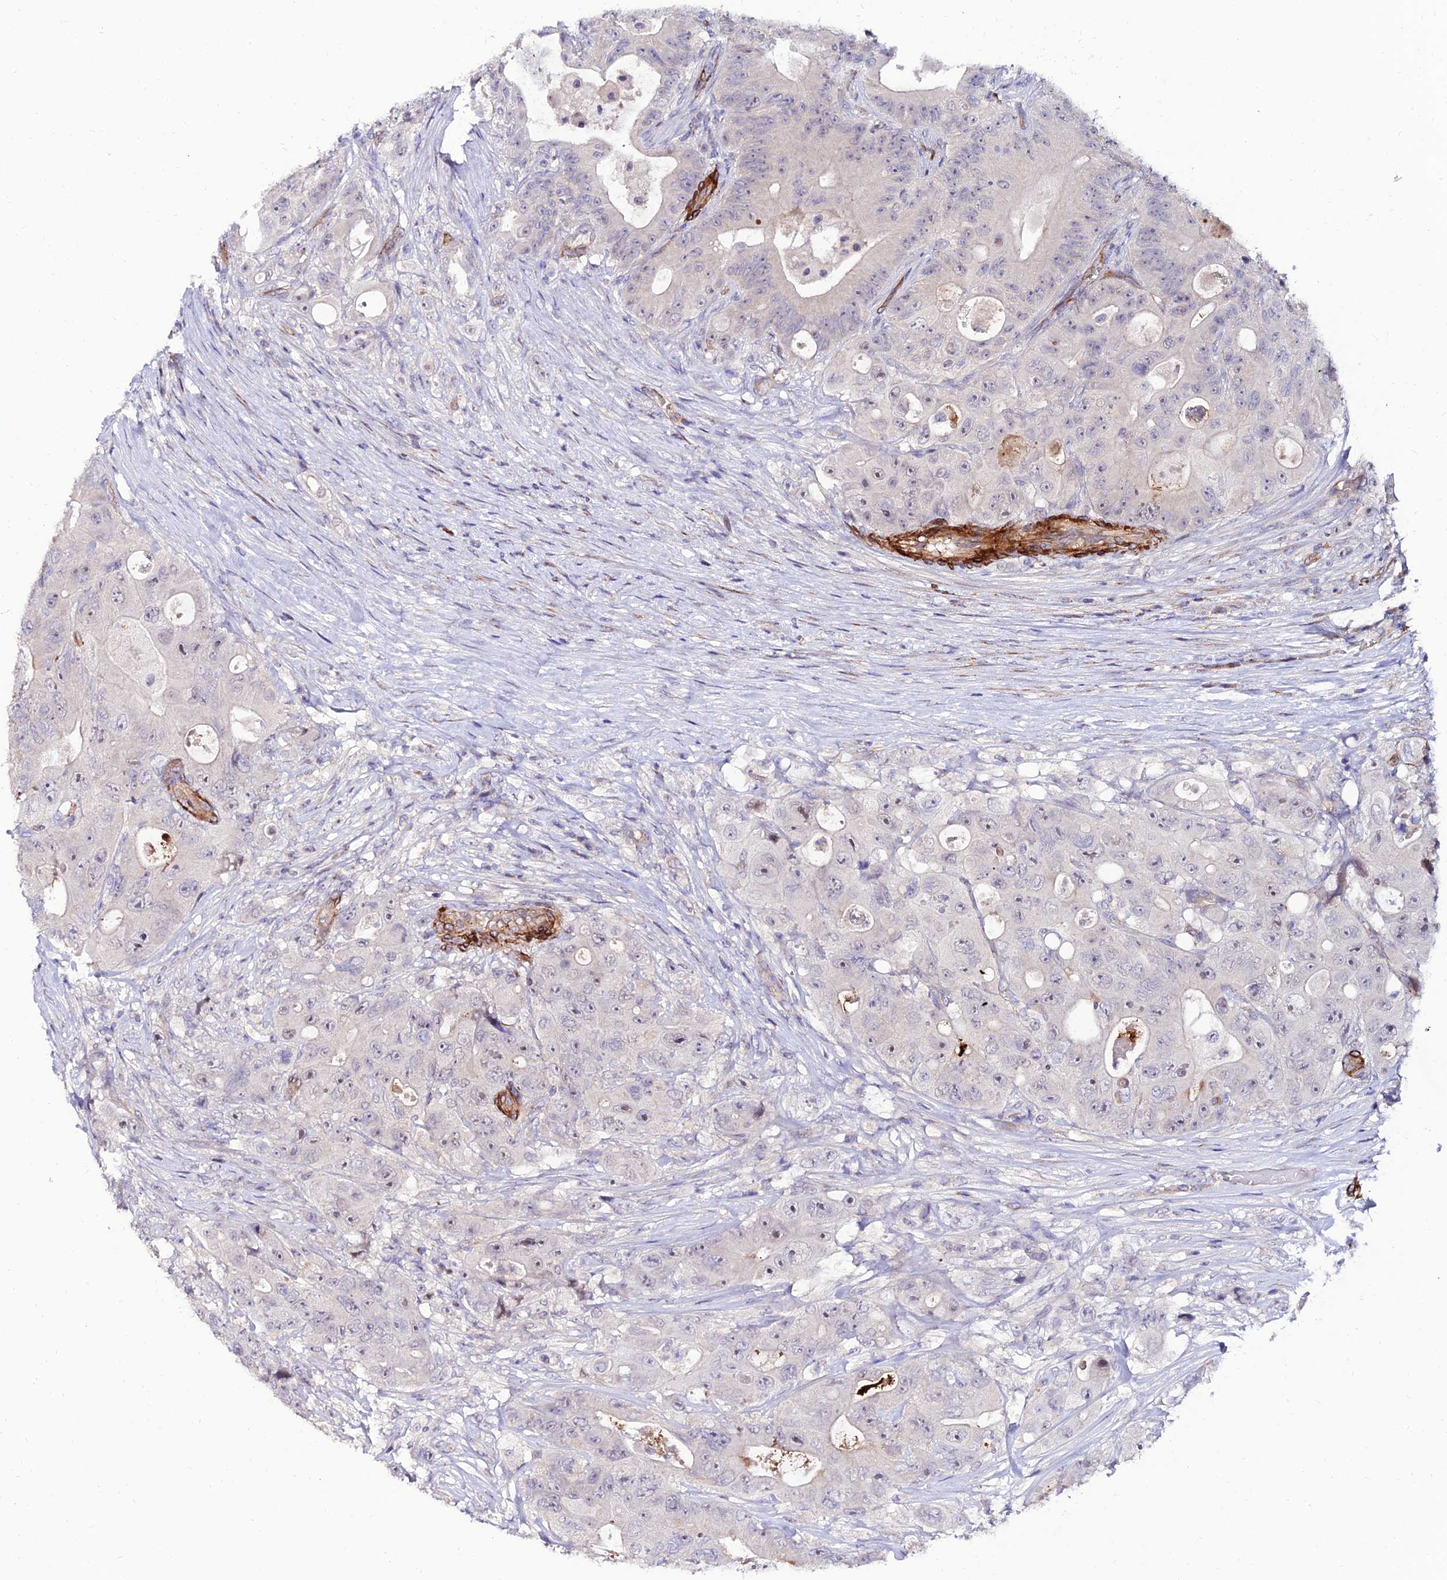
{"staining": {"intensity": "negative", "quantity": "none", "location": "none"}, "tissue": "colorectal cancer", "cell_type": "Tumor cells", "image_type": "cancer", "snomed": [{"axis": "morphology", "description": "Adenocarcinoma, NOS"}, {"axis": "topography", "description": "Colon"}], "caption": "Colorectal cancer (adenocarcinoma) stained for a protein using immunohistochemistry (IHC) reveals no positivity tumor cells.", "gene": "ALDH3B2", "patient": {"sex": "female", "age": 46}}